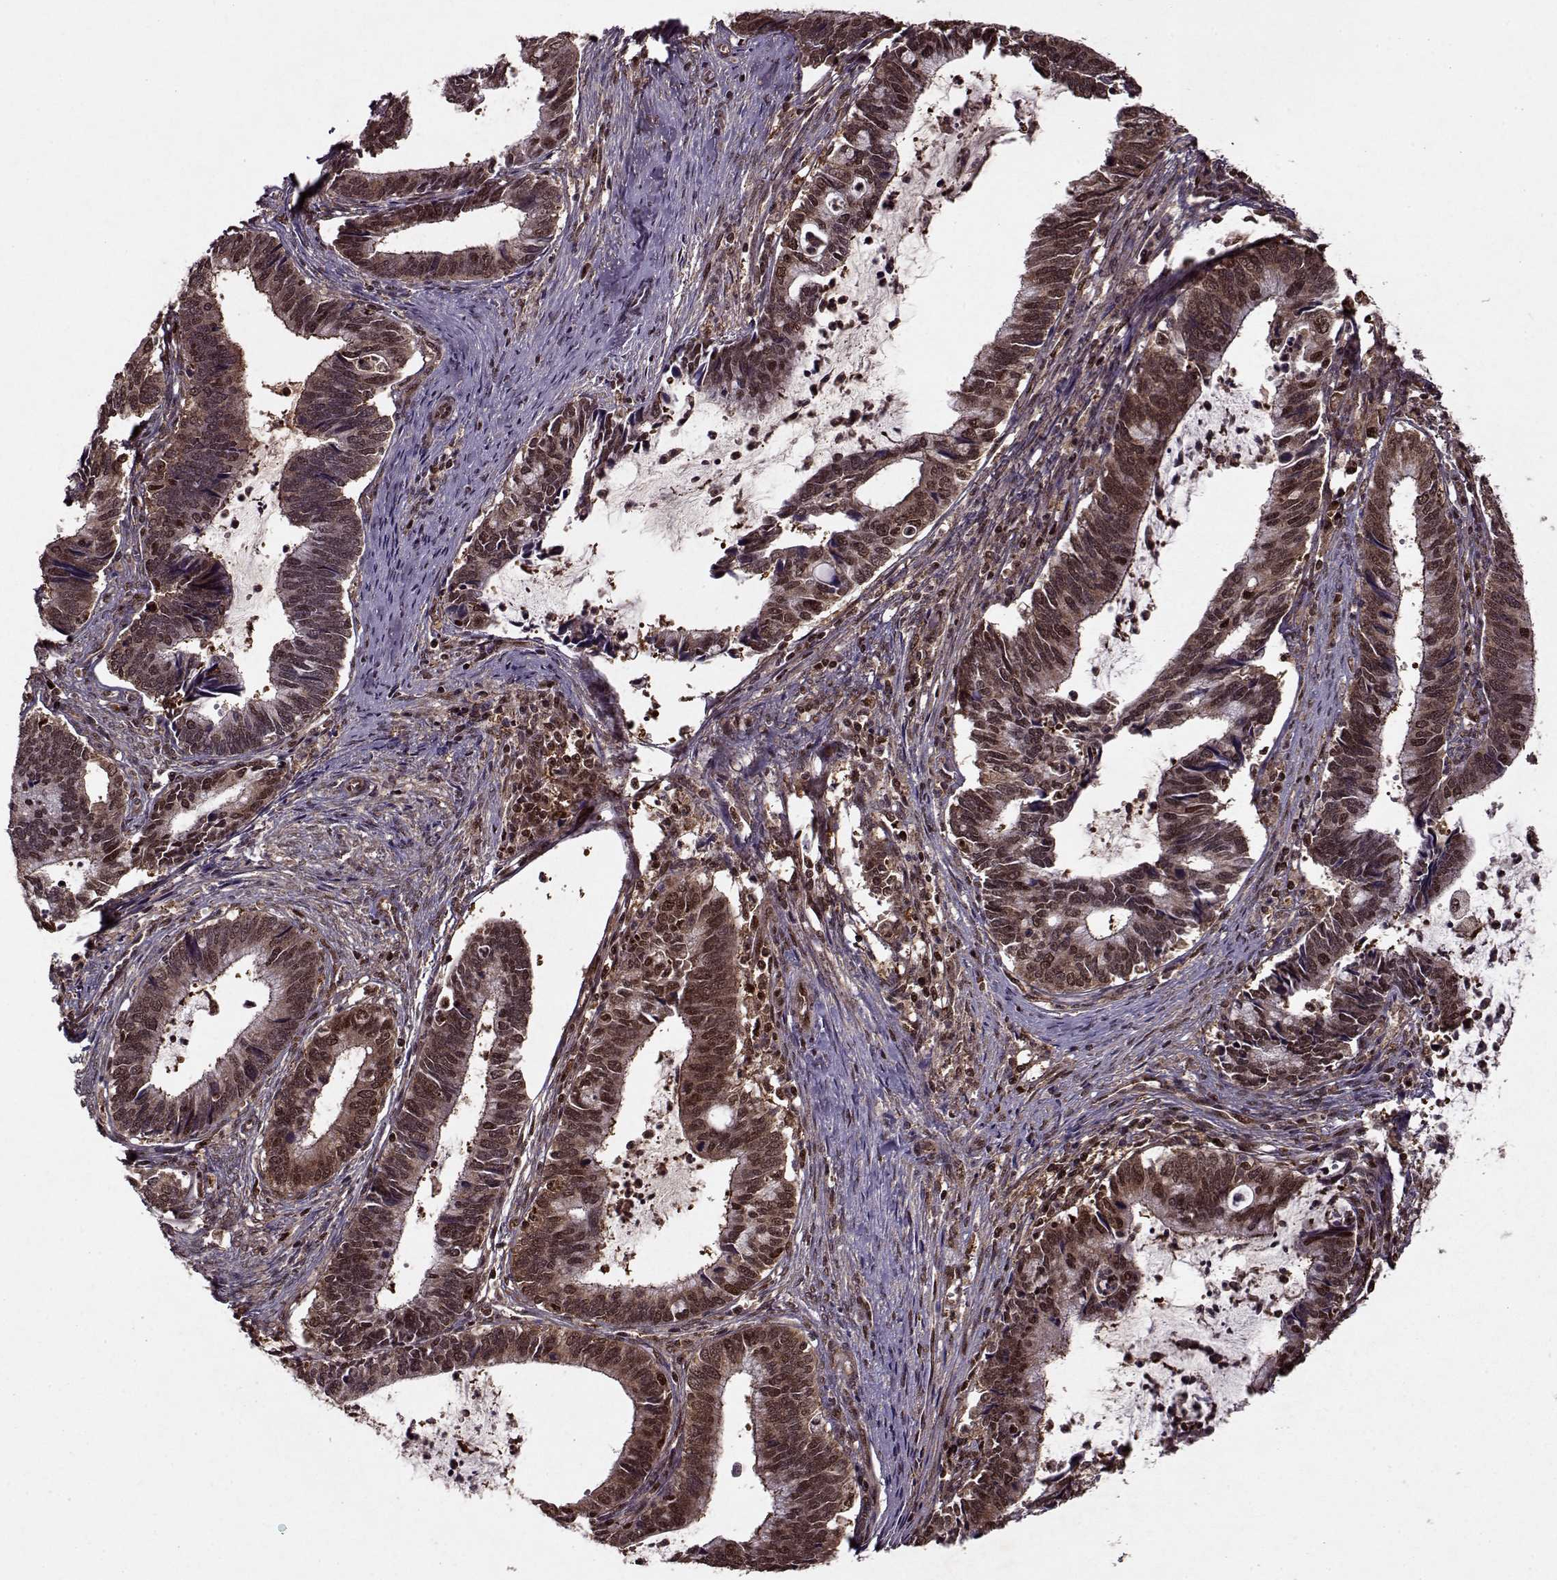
{"staining": {"intensity": "moderate", "quantity": ">75%", "location": "cytoplasmic/membranous,nuclear"}, "tissue": "cervical cancer", "cell_type": "Tumor cells", "image_type": "cancer", "snomed": [{"axis": "morphology", "description": "Adenocarcinoma, NOS"}, {"axis": "topography", "description": "Cervix"}], "caption": "Cervical cancer stained for a protein reveals moderate cytoplasmic/membranous and nuclear positivity in tumor cells.", "gene": "PSMA7", "patient": {"sex": "female", "age": 42}}